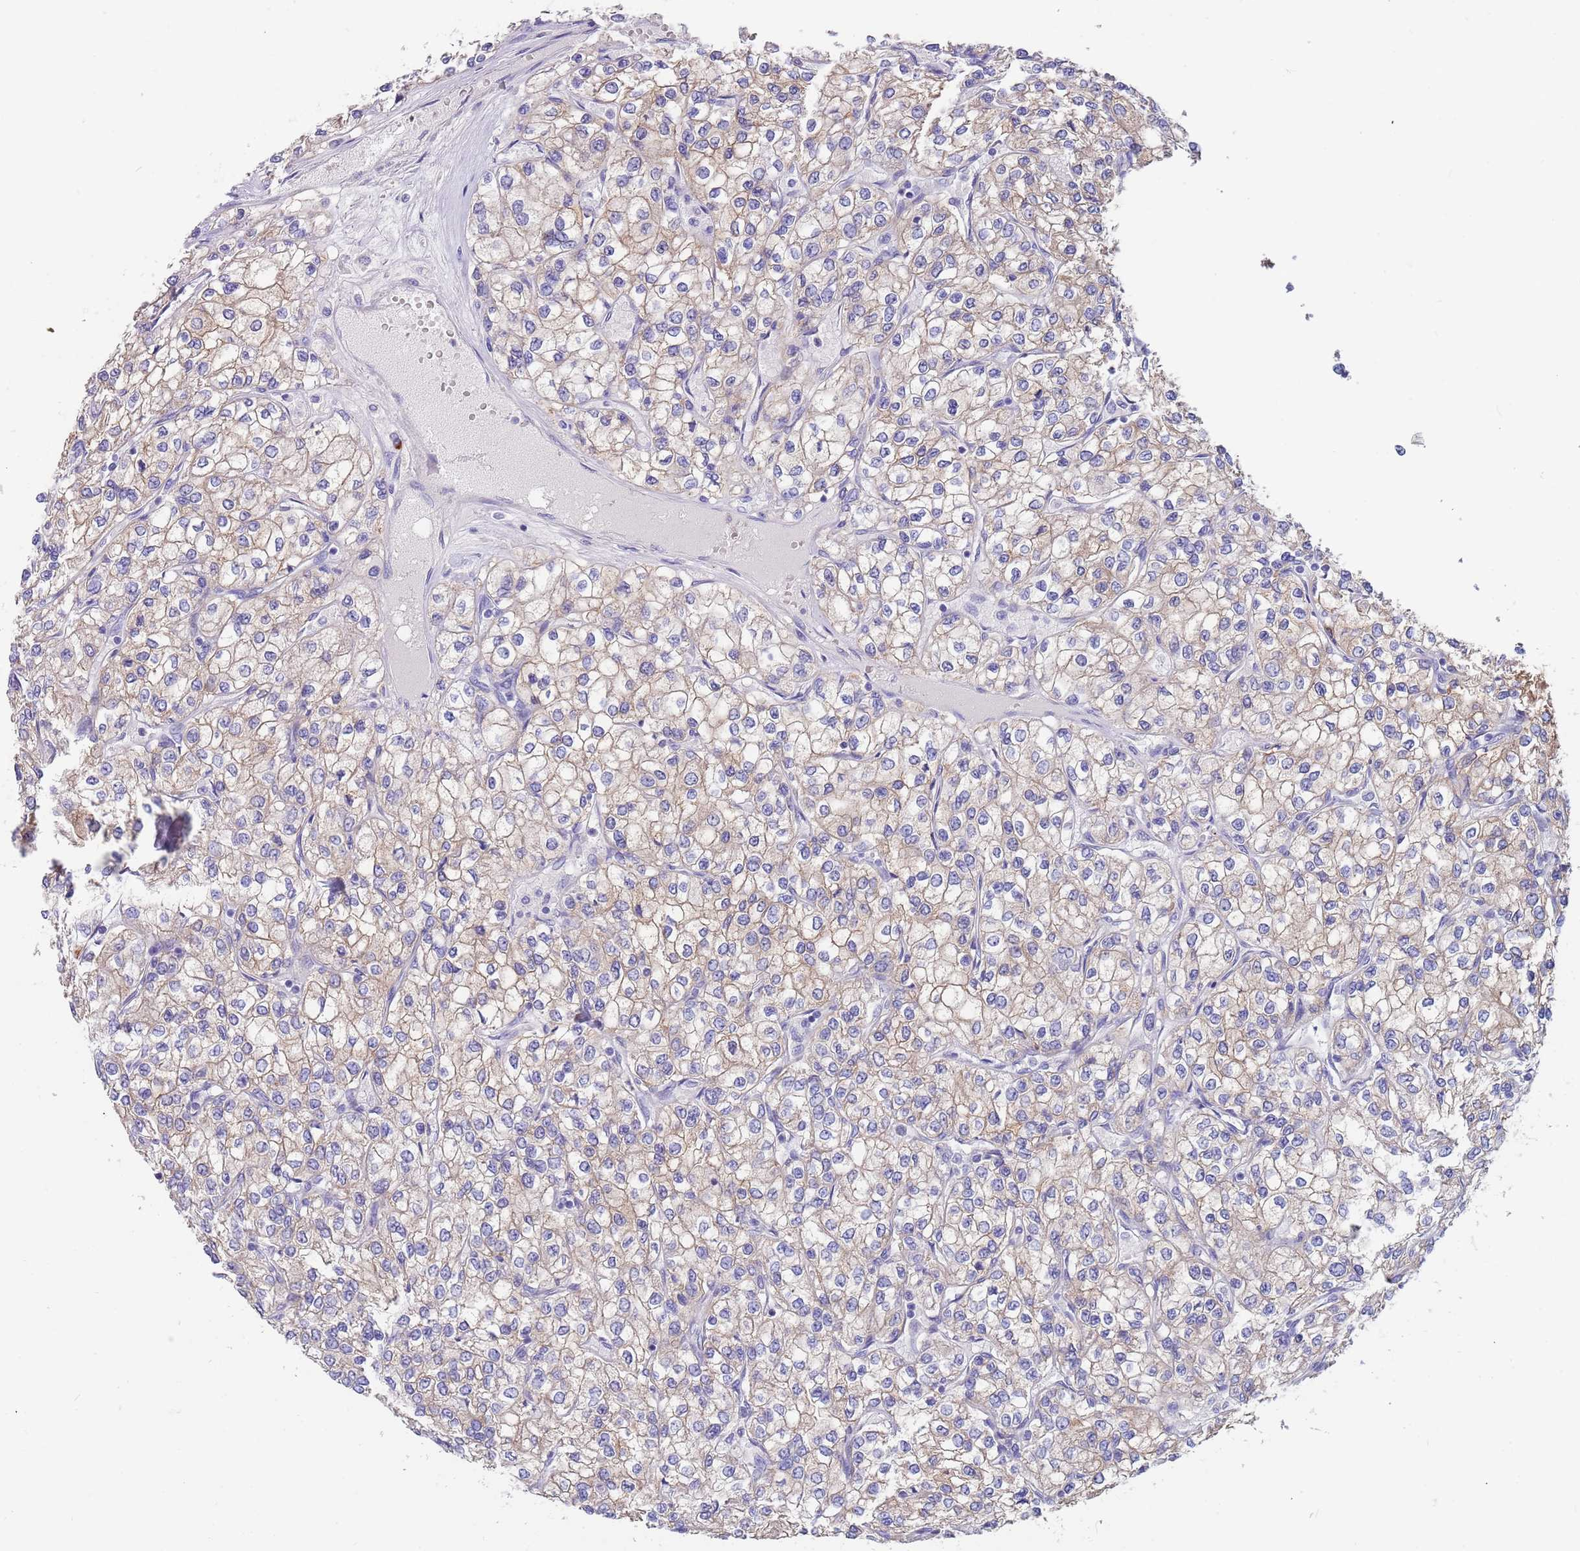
{"staining": {"intensity": "negative", "quantity": "none", "location": "none"}, "tissue": "renal cancer", "cell_type": "Tumor cells", "image_type": "cancer", "snomed": [{"axis": "morphology", "description": "Adenocarcinoma, NOS"}, {"axis": "topography", "description": "Kidney"}], "caption": "Renal adenocarcinoma was stained to show a protein in brown. There is no significant positivity in tumor cells. Nuclei are stained in blue.", "gene": "TYW1", "patient": {"sex": "male", "age": 80}}